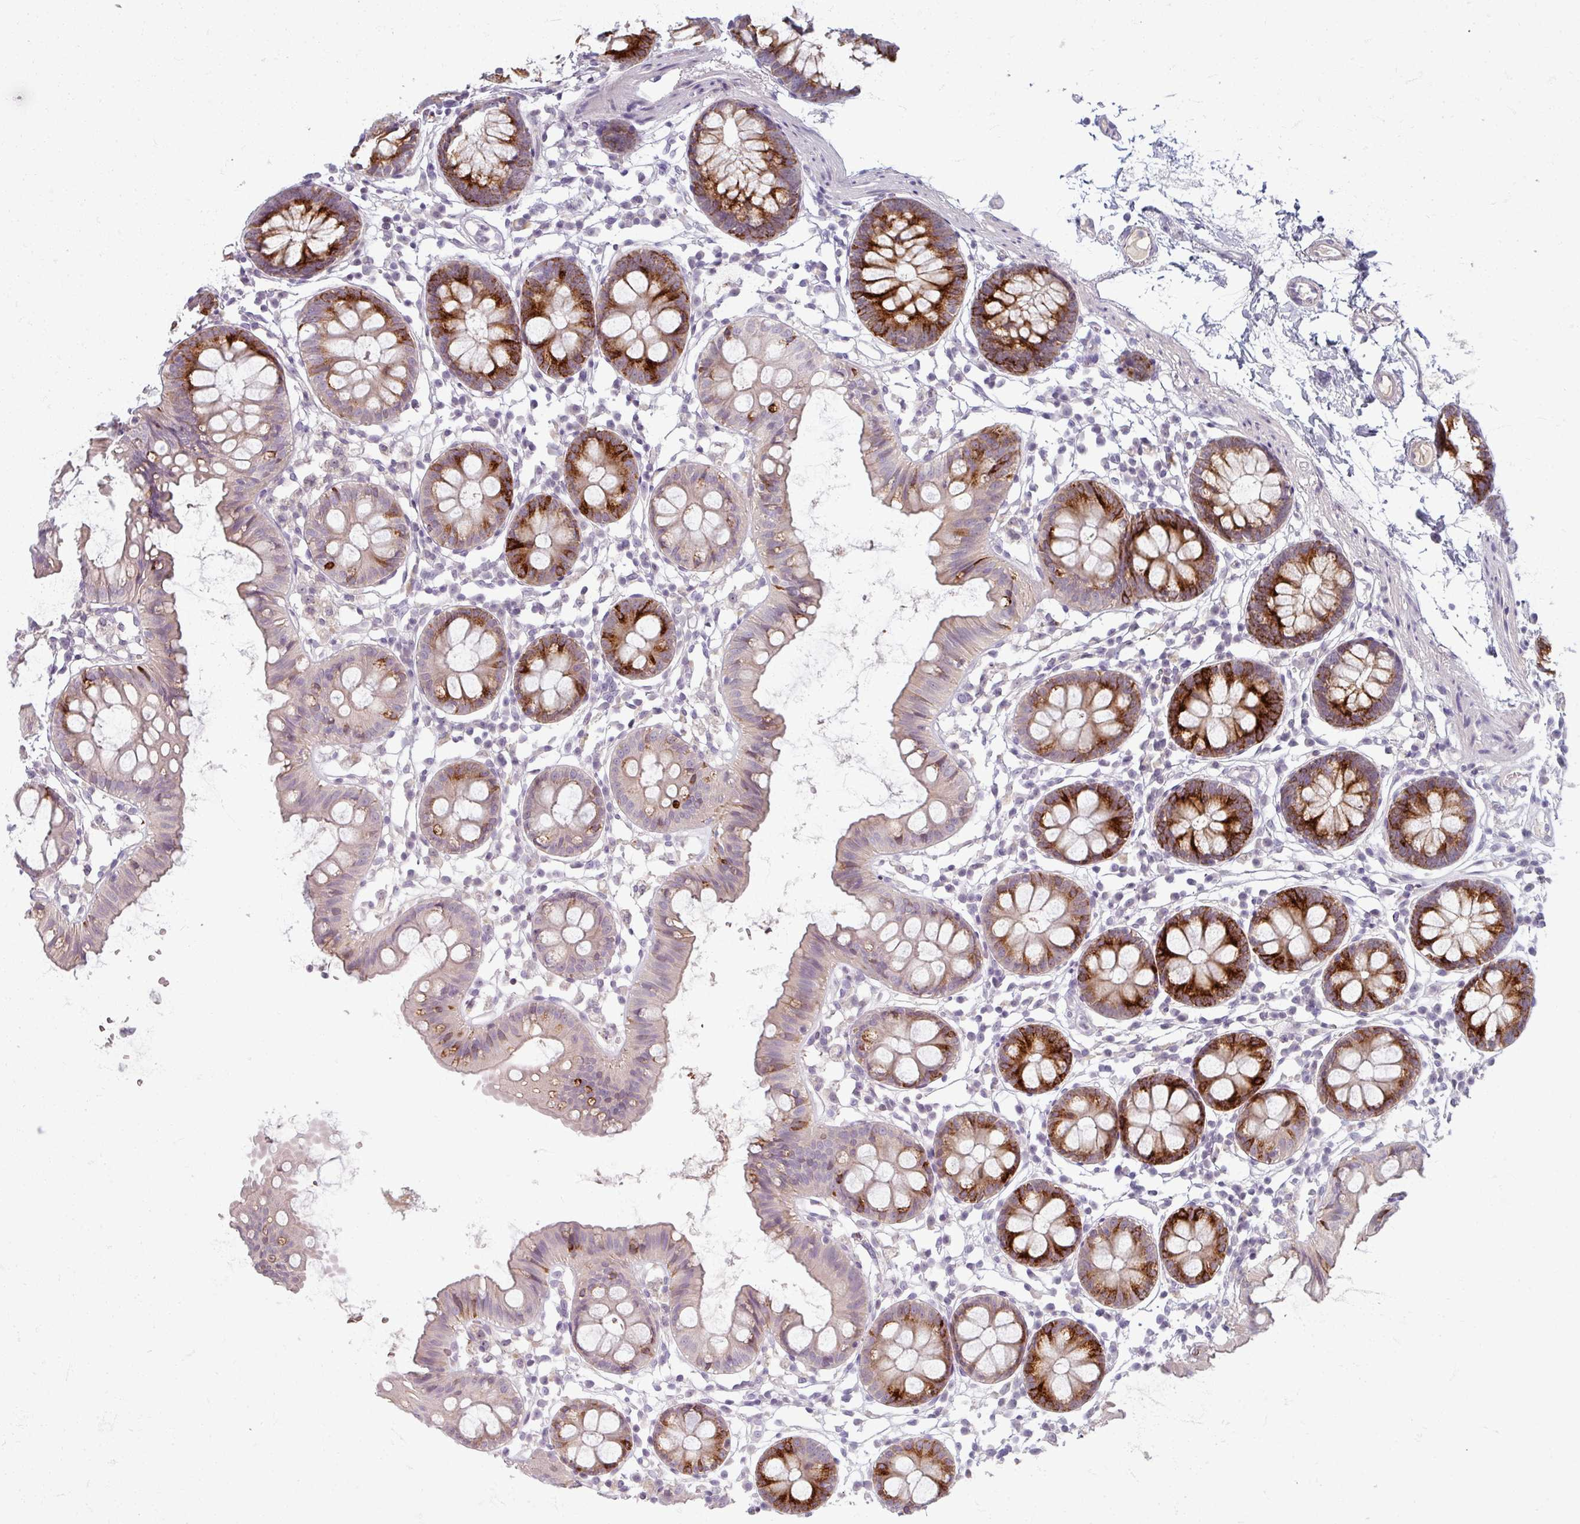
{"staining": {"intensity": "negative", "quantity": "none", "location": "none"}, "tissue": "colon", "cell_type": "Endothelial cells", "image_type": "normal", "snomed": [{"axis": "morphology", "description": "Normal tissue, NOS"}, {"axis": "topography", "description": "Colon"}], "caption": "This is an immunohistochemistry photomicrograph of benign human colon. There is no positivity in endothelial cells.", "gene": "TTLL7", "patient": {"sex": "female", "age": 84}}